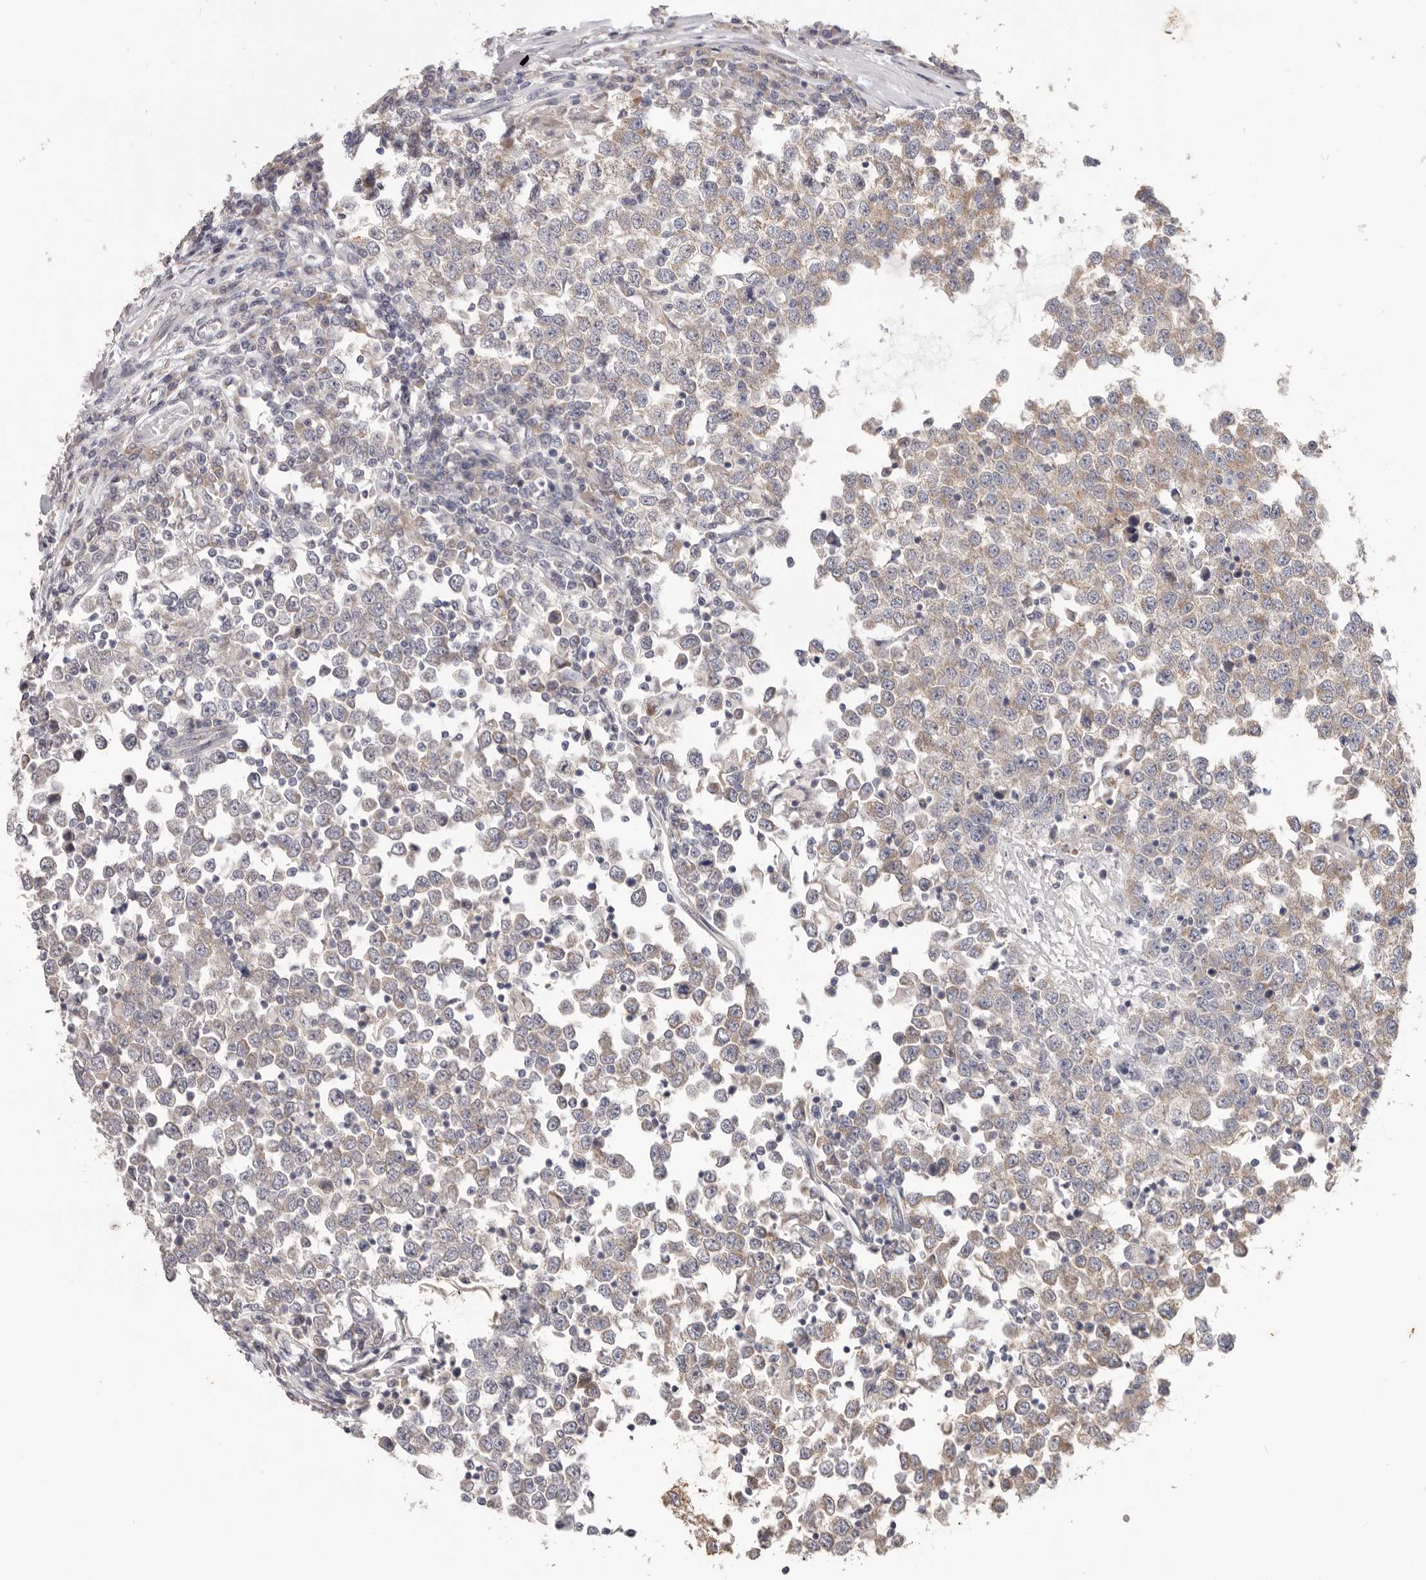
{"staining": {"intensity": "weak", "quantity": "<25%", "location": "cytoplasmic/membranous"}, "tissue": "testis cancer", "cell_type": "Tumor cells", "image_type": "cancer", "snomed": [{"axis": "morphology", "description": "Seminoma, NOS"}, {"axis": "topography", "description": "Testis"}], "caption": "Immunohistochemistry micrograph of neoplastic tissue: testis seminoma stained with DAB shows no significant protein staining in tumor cells.", "gene": "WDR77", "patient": {"sex": "male", "age": 65}}